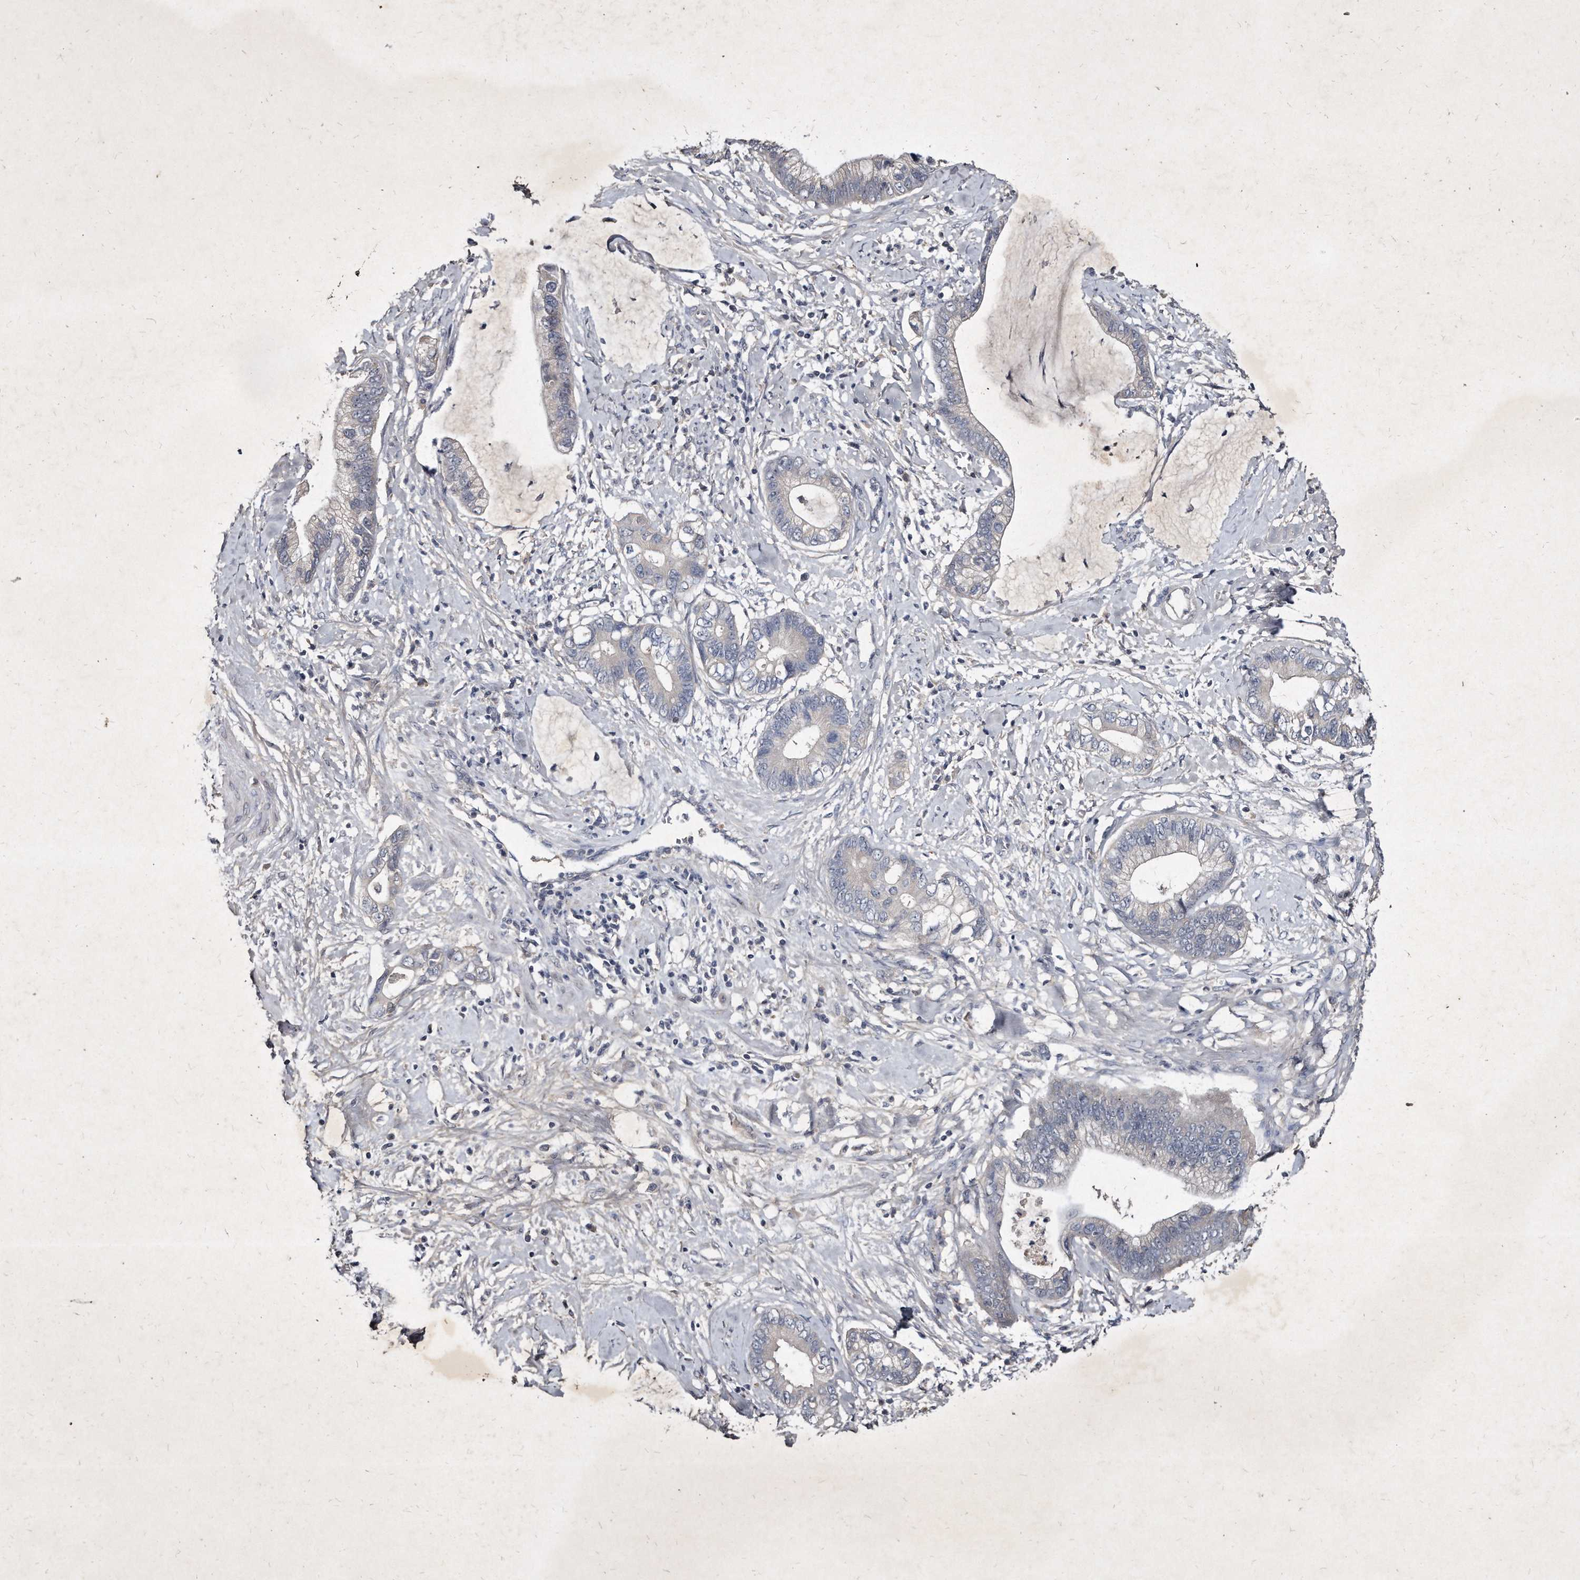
{"staining": {"intensity": "negative", "quantity": "none", "location": "none"}, "tissue": "cervical cancer", "cell_type": "Tumor cells", "image_type": "cancer", "snomed": [{"axis": "morphology", "description": "Adenocarcinoma, NOS"}, {"axis": "topography", "description": "Cervix"}], "caption": "Cervical cancer (adenocarcinoma) stained for a protein using immunohistochemistry reveals no expression tumor cells.", "gene": "KLHDC3", "patient": {"sex": "female", "age": 44}}